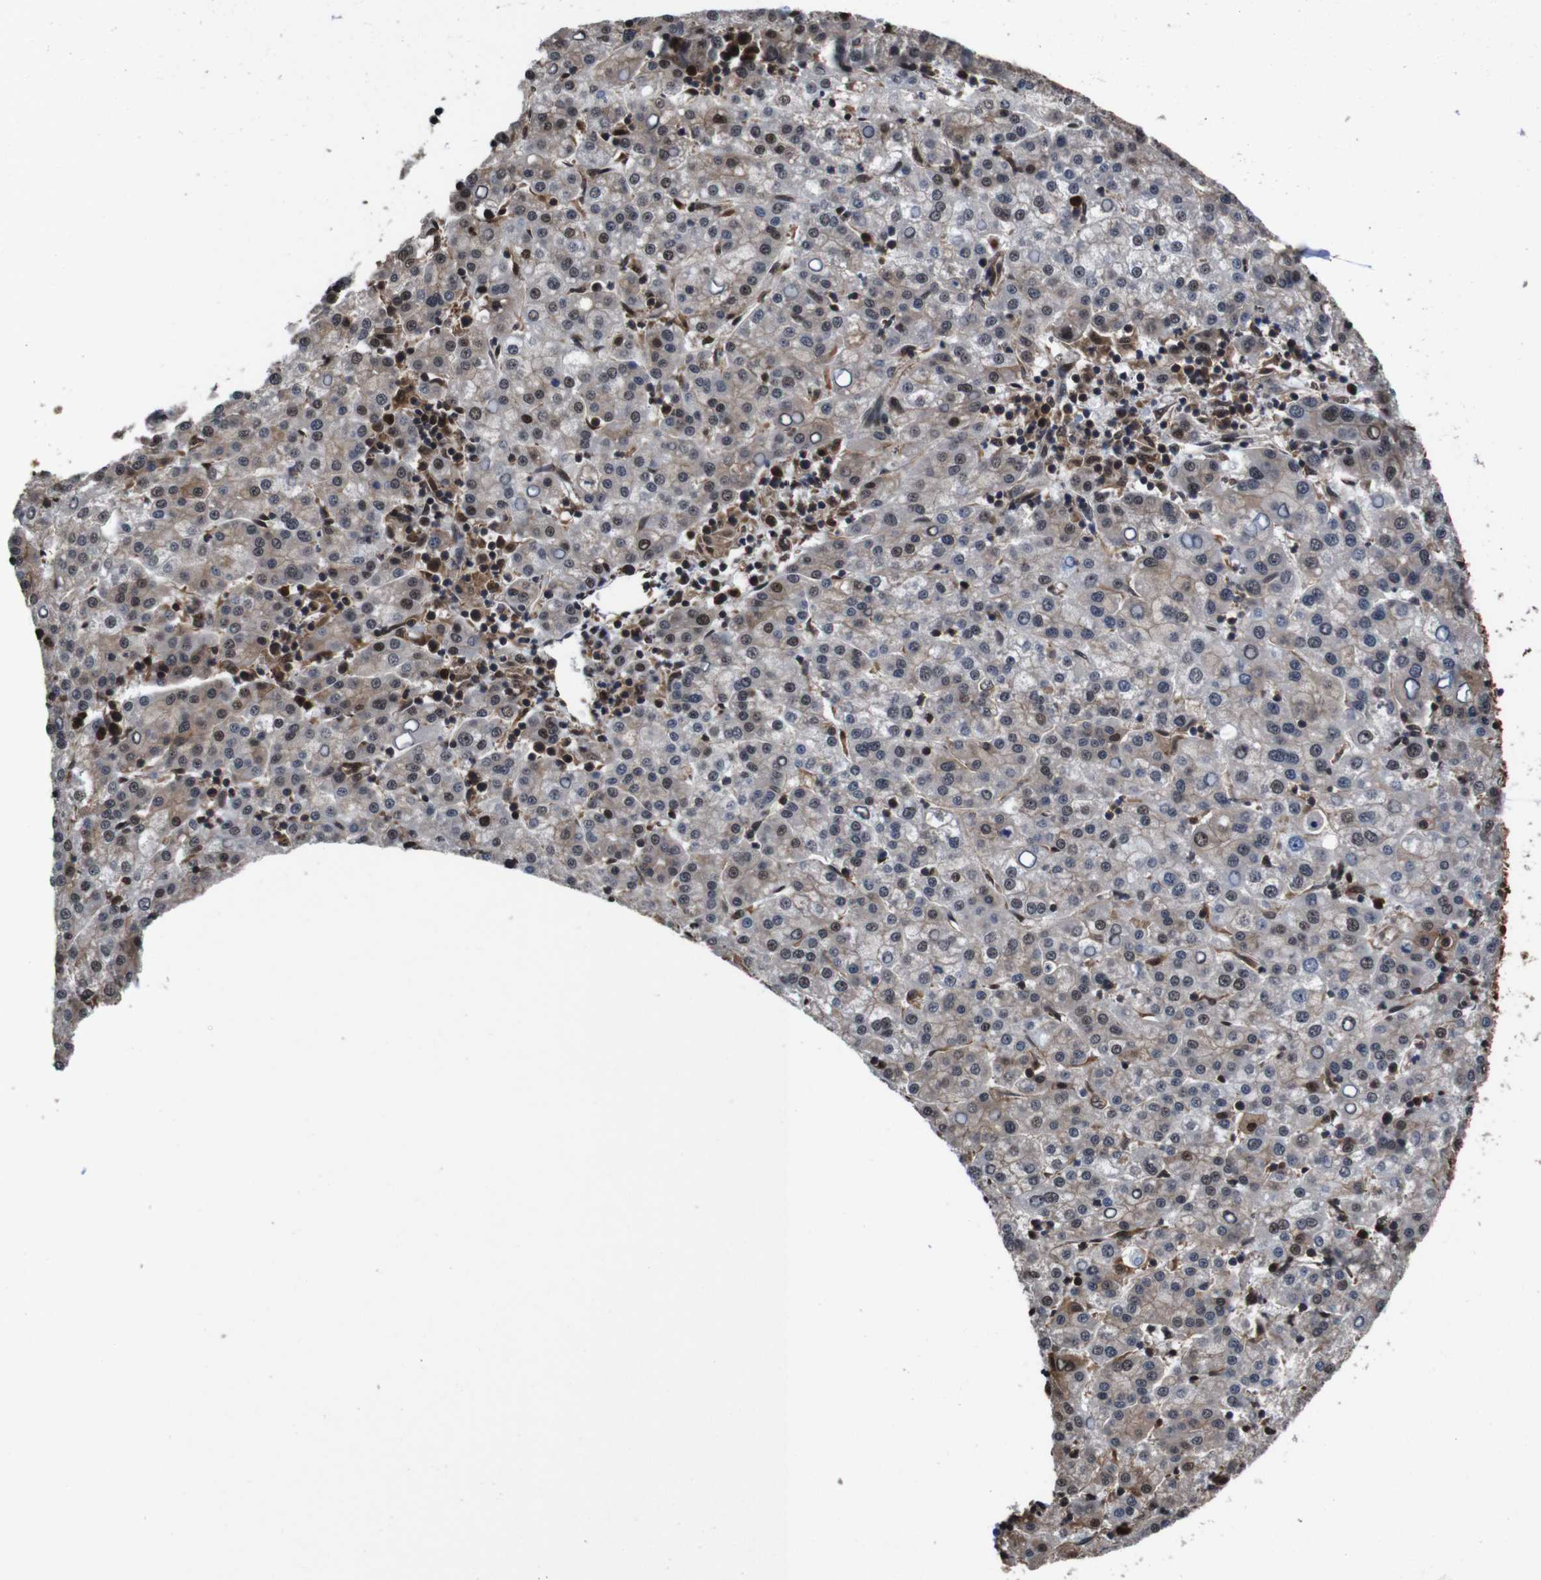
{"staining": {"intensity": "moderate", "quantity": "25%-75%", "location": "cytoplasmic/membranous"}, "tissue": "liver cancer", "cell_type": "Tumor cells", "image_type": "cancer", "snomed": [{"axis": "morphology", "description": "Carcinoma, Hepatocellular, NOS"}, {"axis": "topography", "description": "Liver"}], "caption": "Liver cancer (hepatocellular carcinoma) stained for a protein shows moderate cytoplasmic/membranous positivity in tumor cells. The staining is performed using DAB brown chromogen to label protein expression. The nuclei are counter-stained blue using hematoxylin.", "gene": "VCP", "patient": {"sex": "female", "age": 58}}